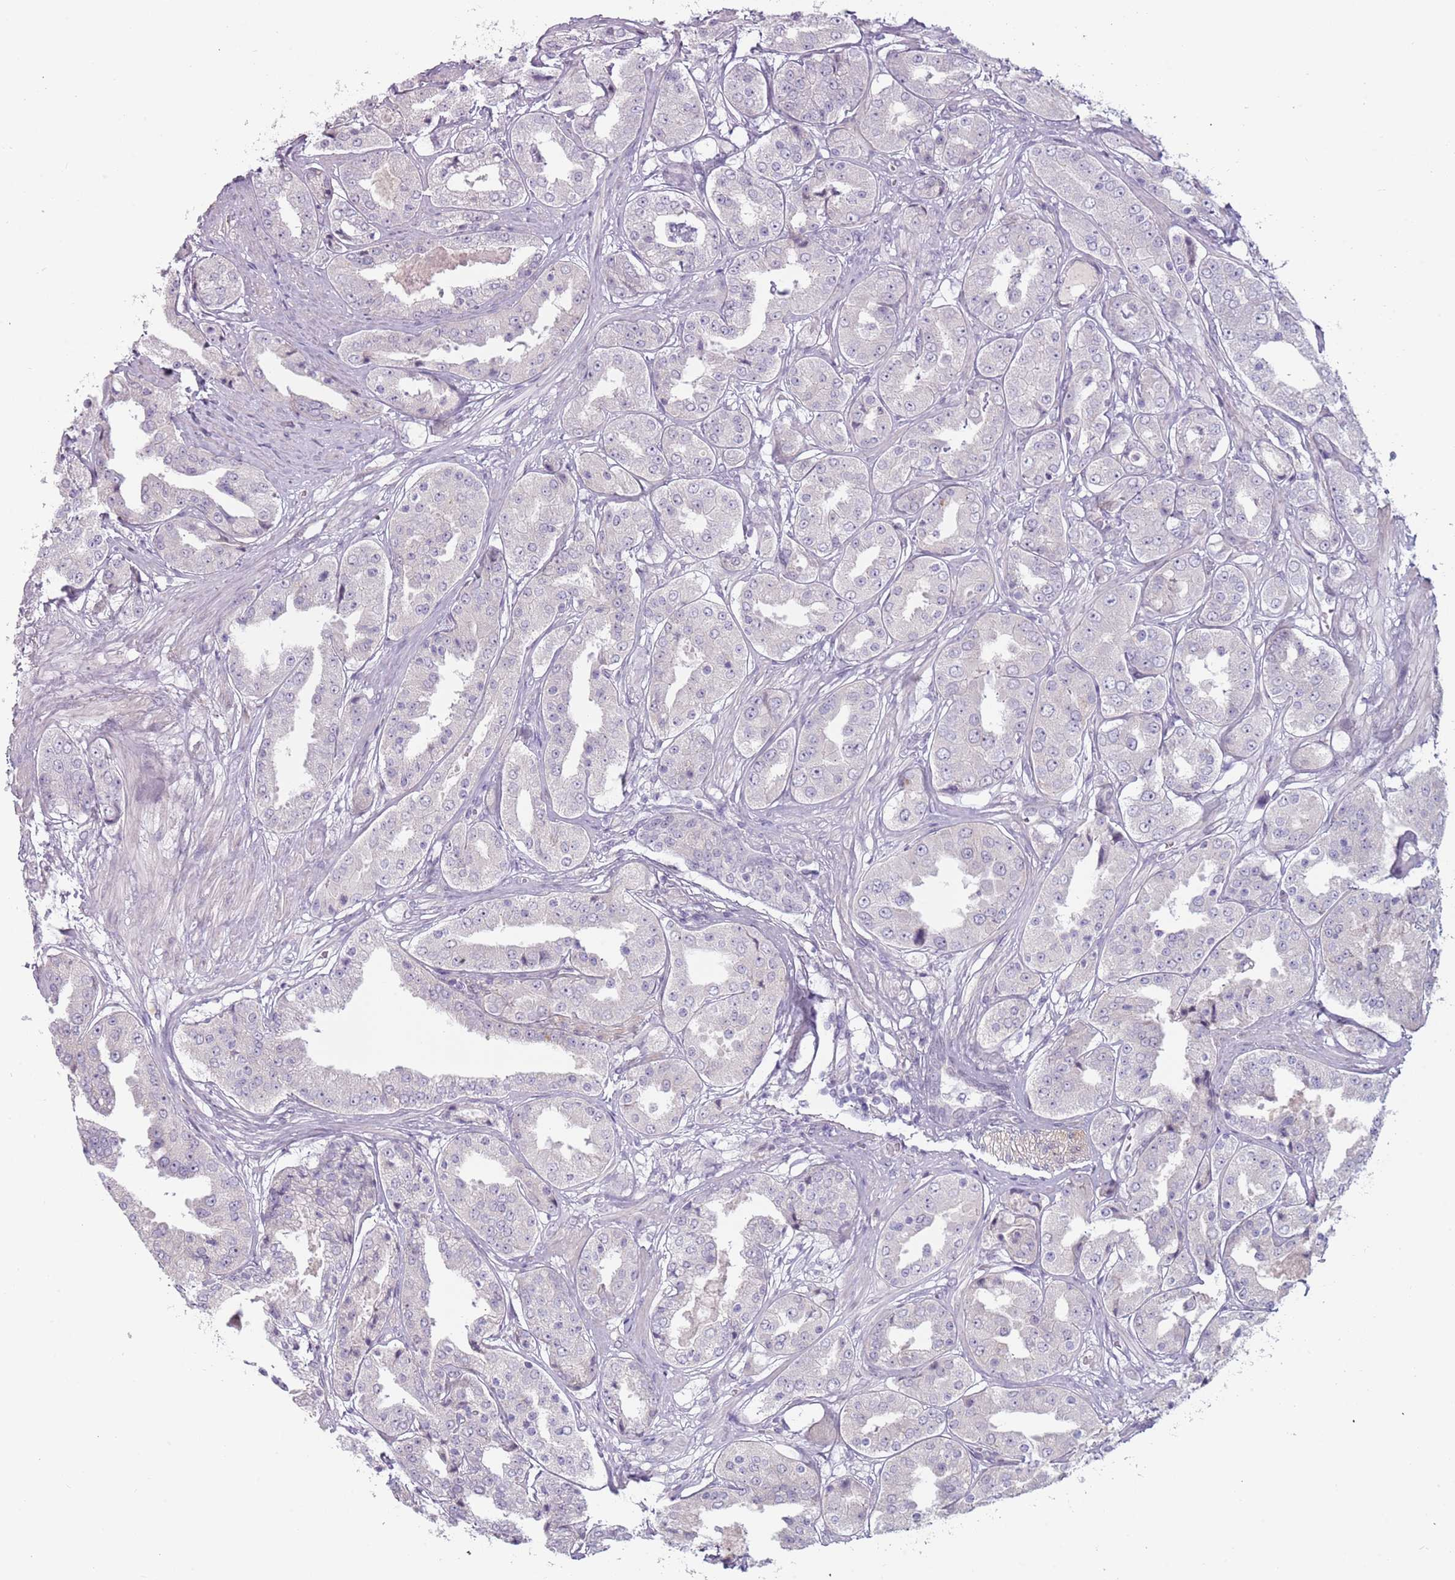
{"staining": {"intensity": "negative", "quantity": "none", "location": "none"}, "tissue": "prostate cancer", "cell_type": "Tumor cells", "image_type": "cancer", "snomed": [{"axis": "morphology", "description": "Adenocarcinoma, High grade"}, {"axis": "topography", "description": "Prostate"}], "caption": "High power microscopy micrograph of an immunohistochemistry (IHC) photomicrograph of high-grade adenocarcinoma (prostate), revealing no significant staining in tumor cells.", "gene": "RFX2", "patient": {"sex": "male", "age": 63}}